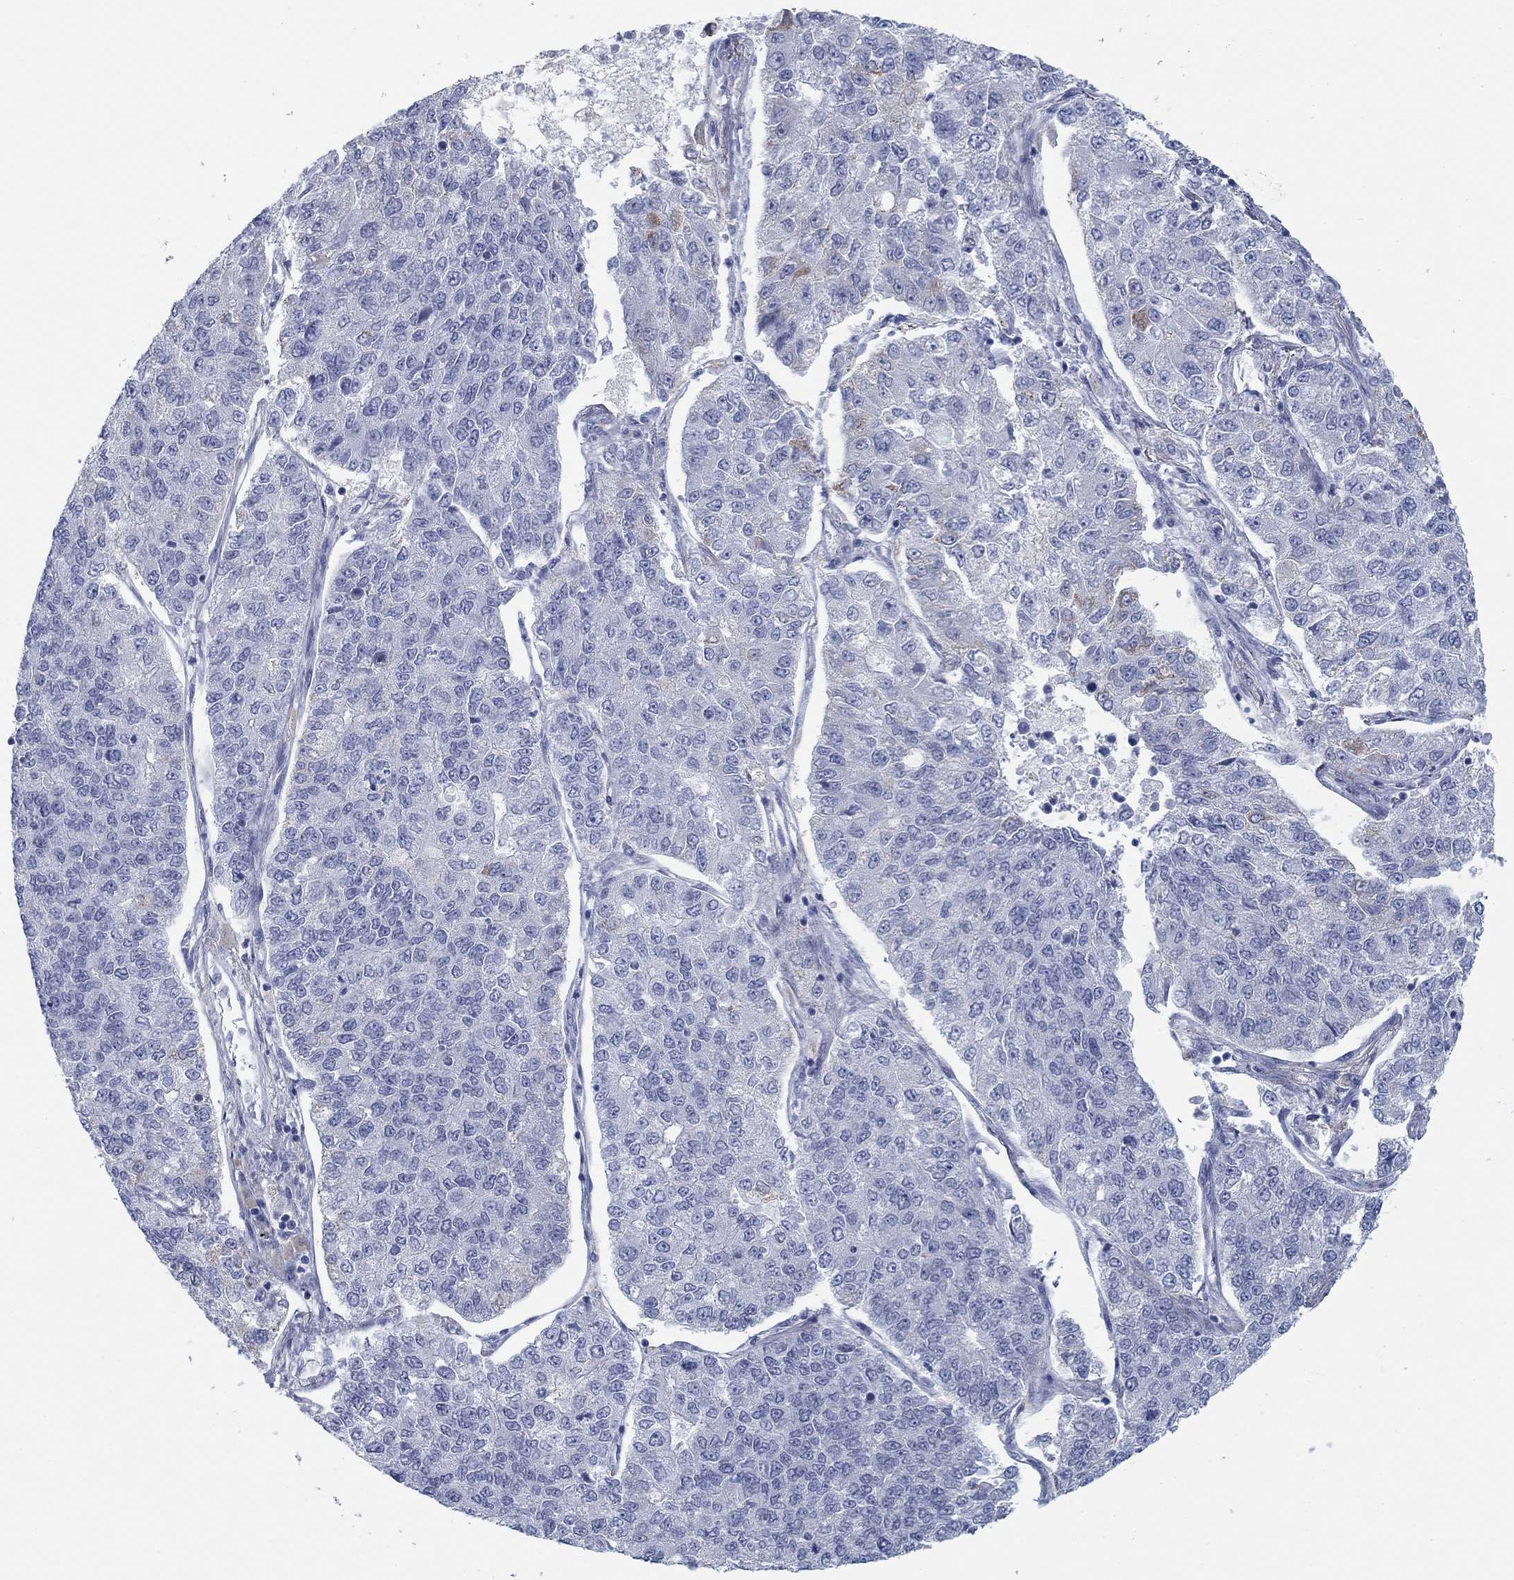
{"staining": {"intensity": "negative", "quantity": "none", "location": "none"}, "tissue": "lung cancer", "cell_type": "Tumor cells", "image_type": "cancer", "snomed": [{"axis": "morphology", "description": "Adenocarcinoma, NOS"}, {"axis": "topography", "description": "Lung"}], "caption": "Immunohistochemistry (IHC) histopathology image of lung cancer stained for a protein (brown), which displays no positivity in tumor cells.", "gene": "DNAL1", "patient": {"sex": "male", "age": 49}}